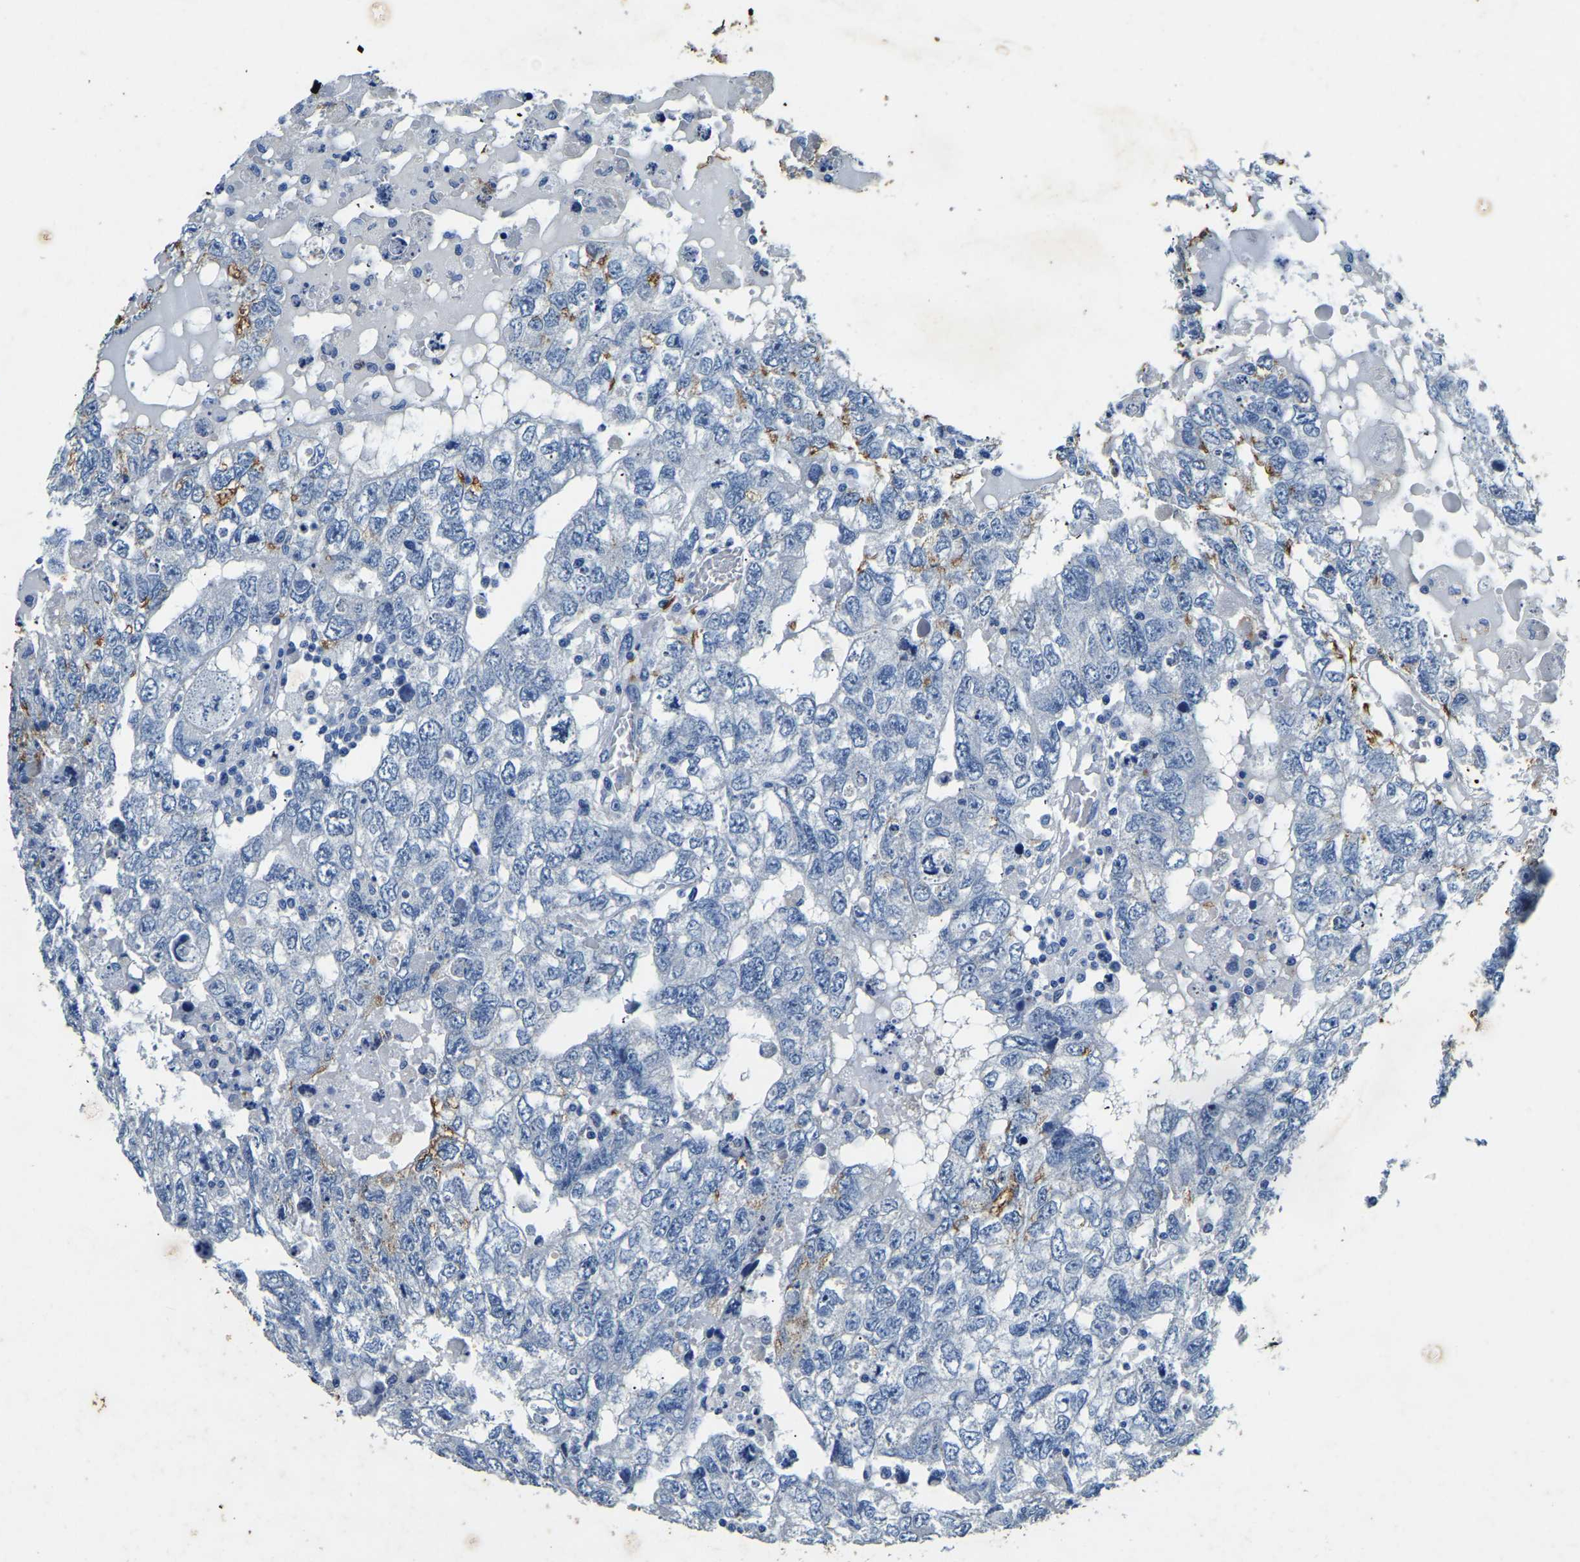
{"staining": {"intensity": "moderate", "quantity": "<25%", "location": "cytoplasmic/membranous"}, "tissue": "testis cancer", "cell_type": "Tumor cells", "image_type": "cancer", "snomed": [{"axis": "morphology", "description": "Carcinoma, Embryonal, NOS"}, {"axis": "topography", "description": "Testis"}], "caption": "An immunohistochemistry micrograph of tumor tissue is shown. Protein staining in brown shows moderate cytoplasmic/membranous positivity in embryonal carcinoma (testis) within tumor cells.", "gene": "UBN2", "patient": {"sex": "male", "age": 36}}